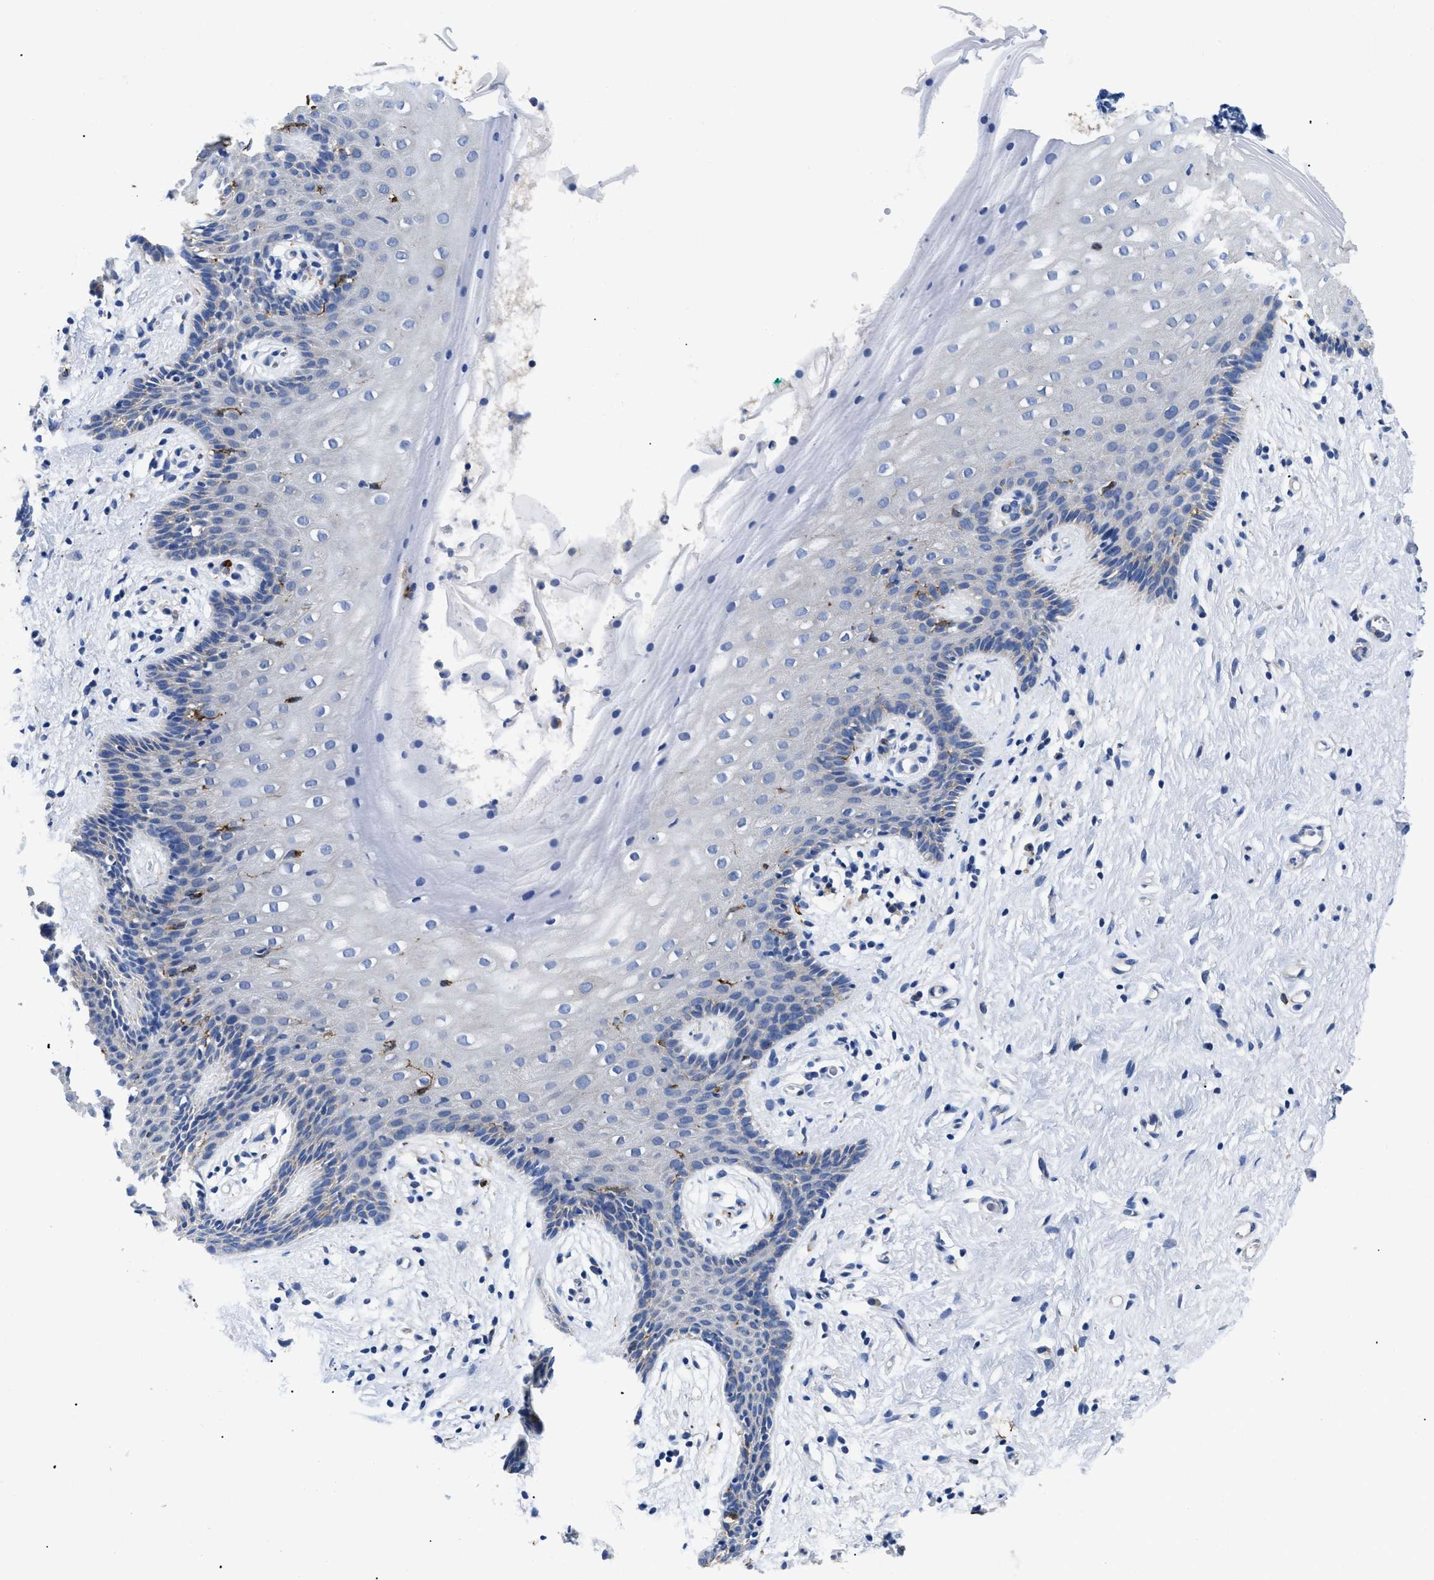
{"staining": {"intensity": "negative", "quantity": "none", "location": "none"}, "tissue": "vagina", "cell_type": "Squamous epithelial cells", "image_type": "normal", "snomed": [{"axis": "morphology", "description": "Normal tissue, NOS"}, {"axis": "topography", "description": "Vagina"}], "caption": "The micrograph reveals no significant expression in squamous epithelial cells of vagina.", "gene": "HLA", "patient": {"sex": "female", "age": 44}}